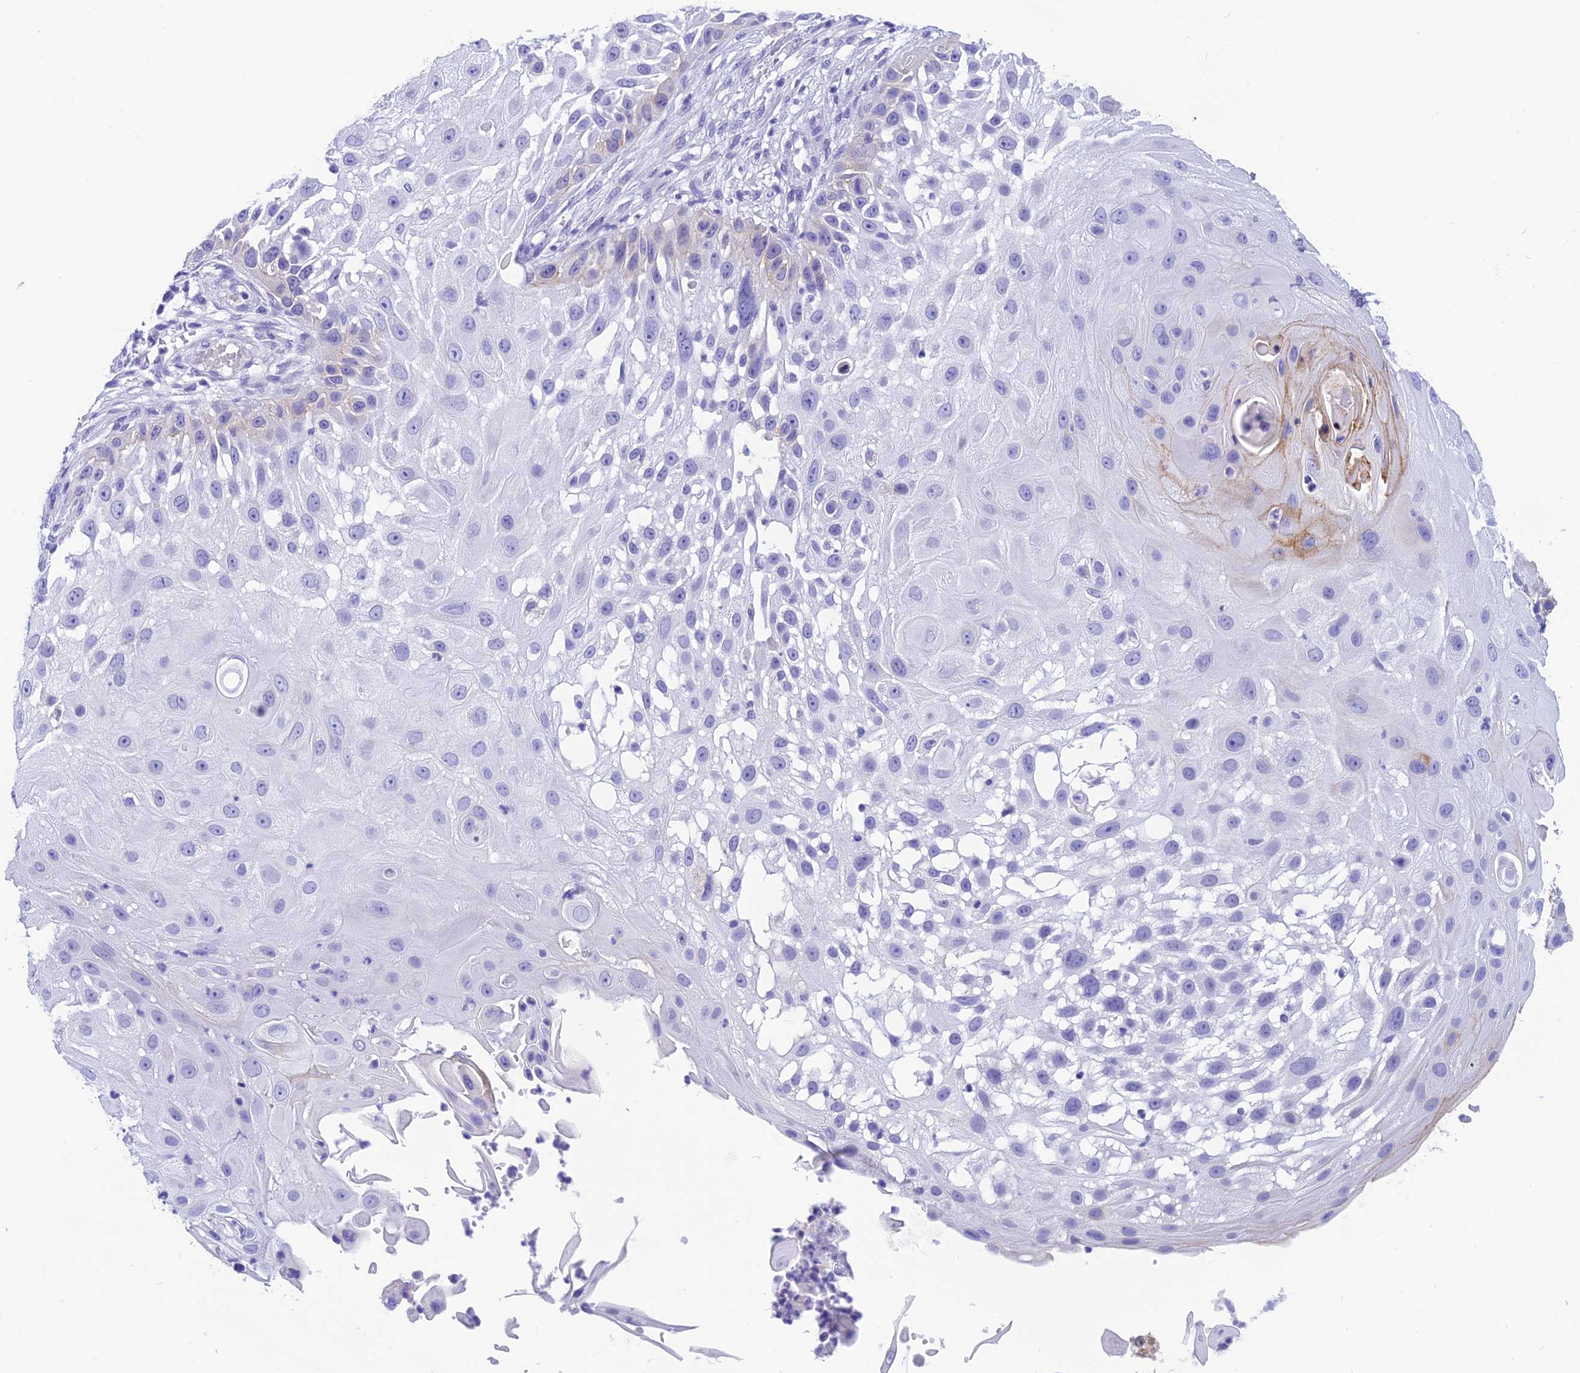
{"staining": {"intensity": "negative", "quantity": "none", "location": "none"}, "tissue": "skin cancer", "cell_type": "Tumor cells", "image_type": "cancer", "snomed": [{"axis": "morphology", "description": "Squamous cell carcinoma, NOS"}, {"axis": "topography", "description": "Skin"}], "caption": "There is no significant staining in tumor cells of skin squamous cell carcinoma.", "gene": "KDELR3", "patient": {"sex": "female", "age": 44}}